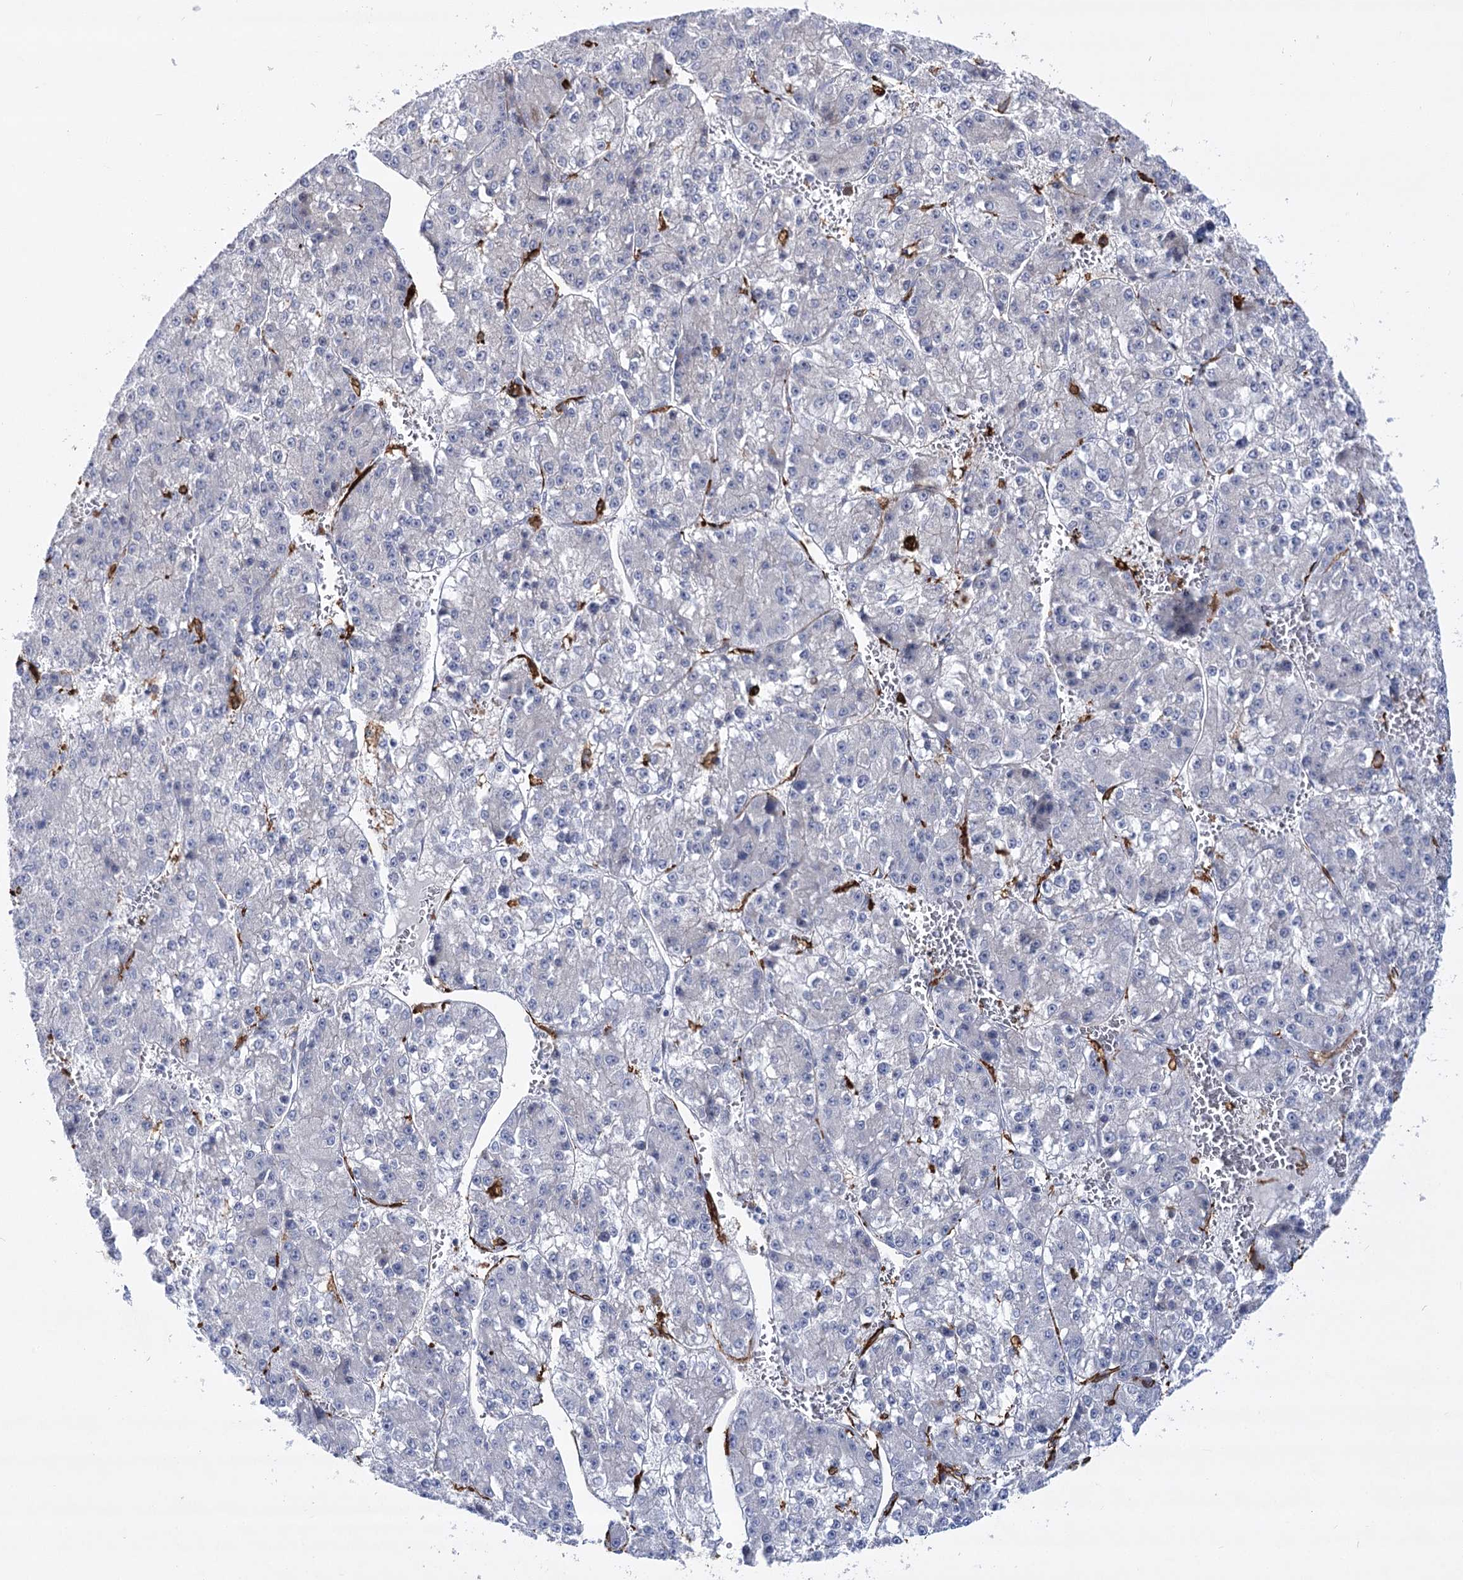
{"staining": {"intensity": "negative", "quantity": "none", "location": "none"}, "tissue": "liver cancer", "cell_type": "Tumor cells", "image_type": "cancer", "snomed": [{"axis": "morphology", "description": "Carcinoma, Hepatocellular, NOS"}, {"axis": "topography", "description": "Liver"}], "caption": "Immunohistochemical staining of hepatocellular carcinoma (liver) displays no significant staining in tumor cells.", "gene": "PIWIL4", "patient": {"sex": "female", "age": 73}}